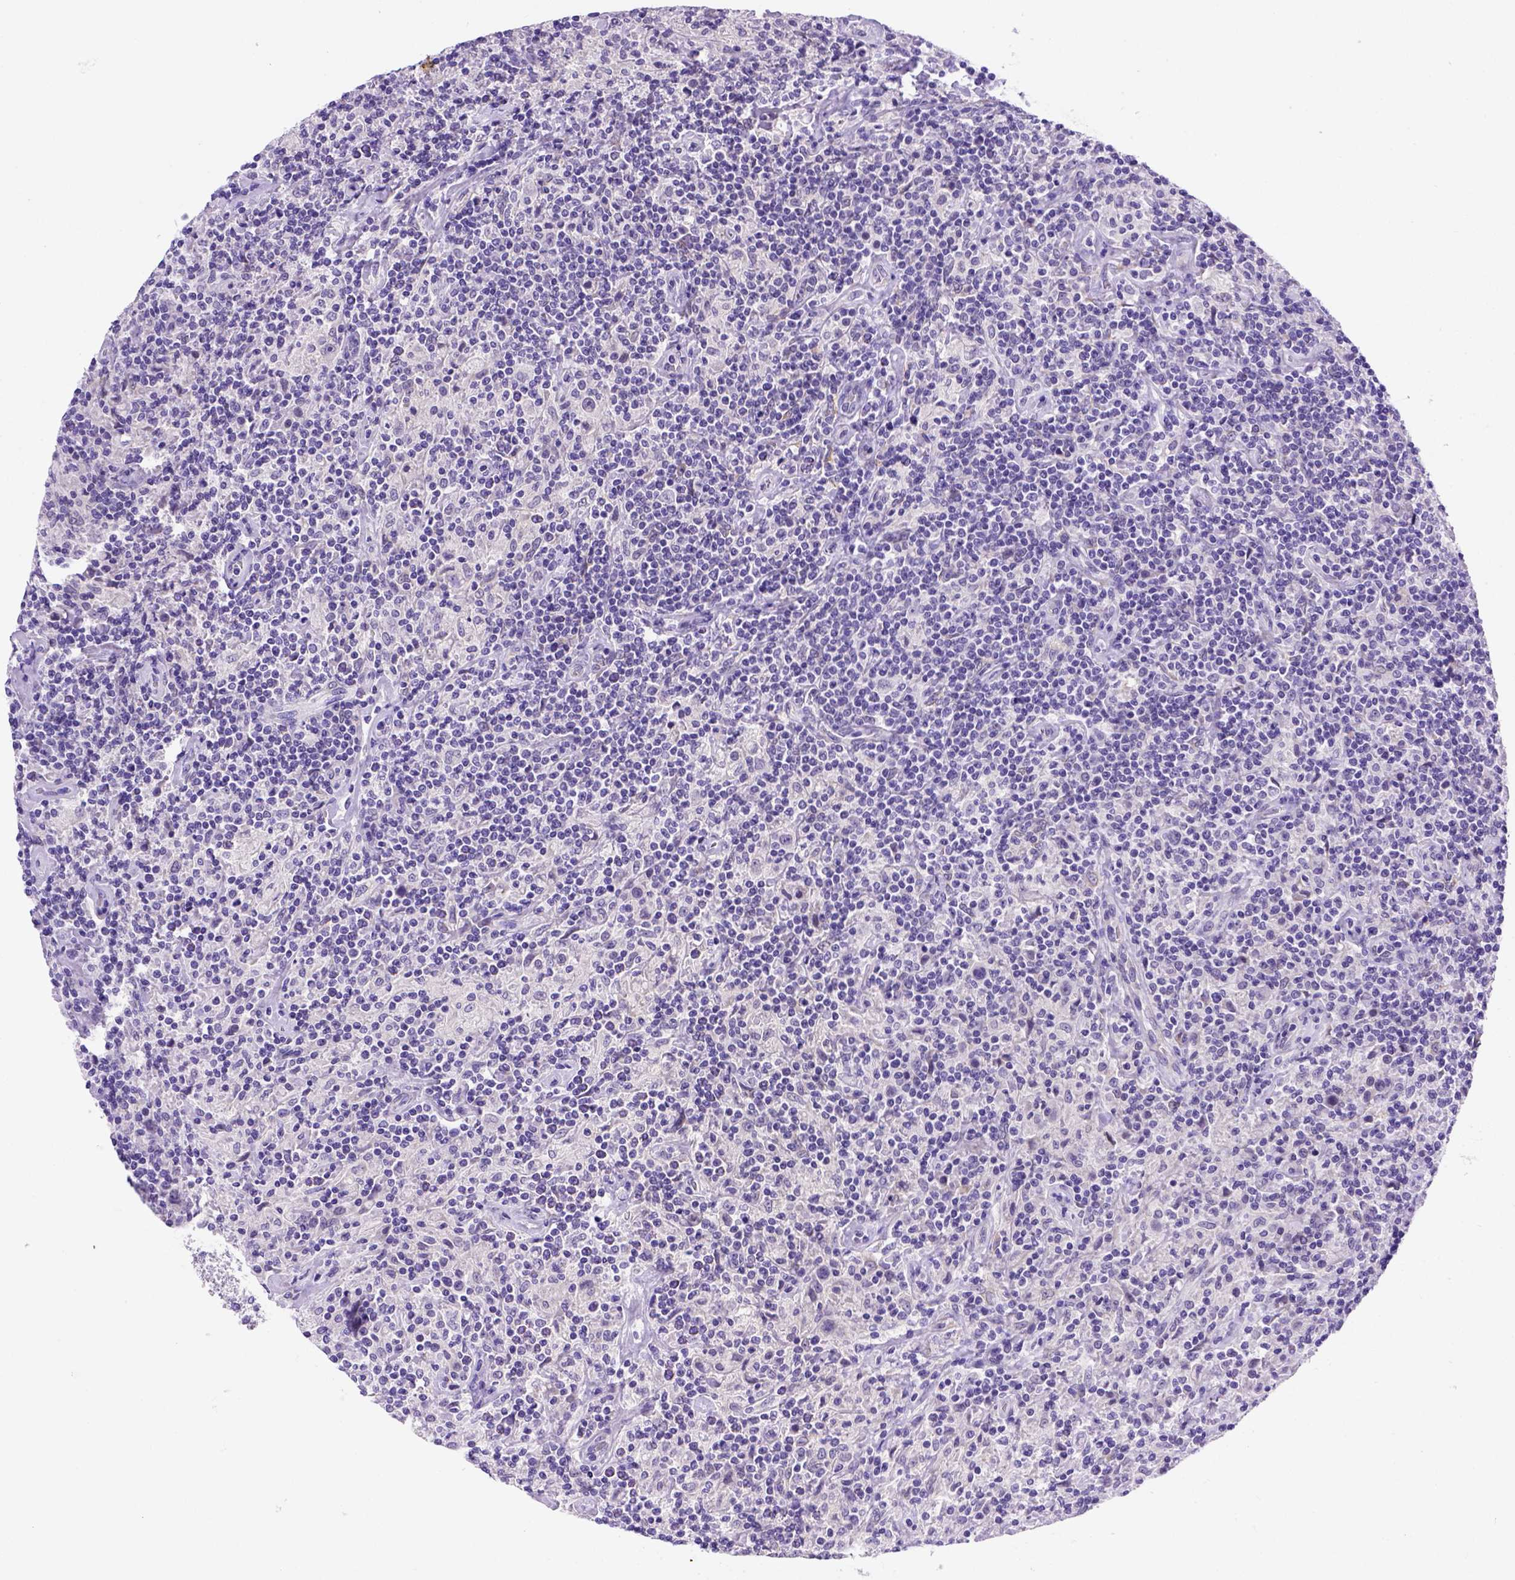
{"staining": {"intensity": "negative", "quantity": "none", "location": "none"}, "tissue": "lymphoma", "cell_type": "Tumor cells", "image_type": "cancer", "snomed": [{"axis": "morphology", "description": "Hodgkin's disease, NOS"}, {"axis": "topography", "description": "Lymph node"}], "caption": "This is an IHC photomicrograph of Hodgkin's disease. There is no positivity in tumor cells.", "gene": "FAM81B", "patient": {"sex": "male", "age": 70}}